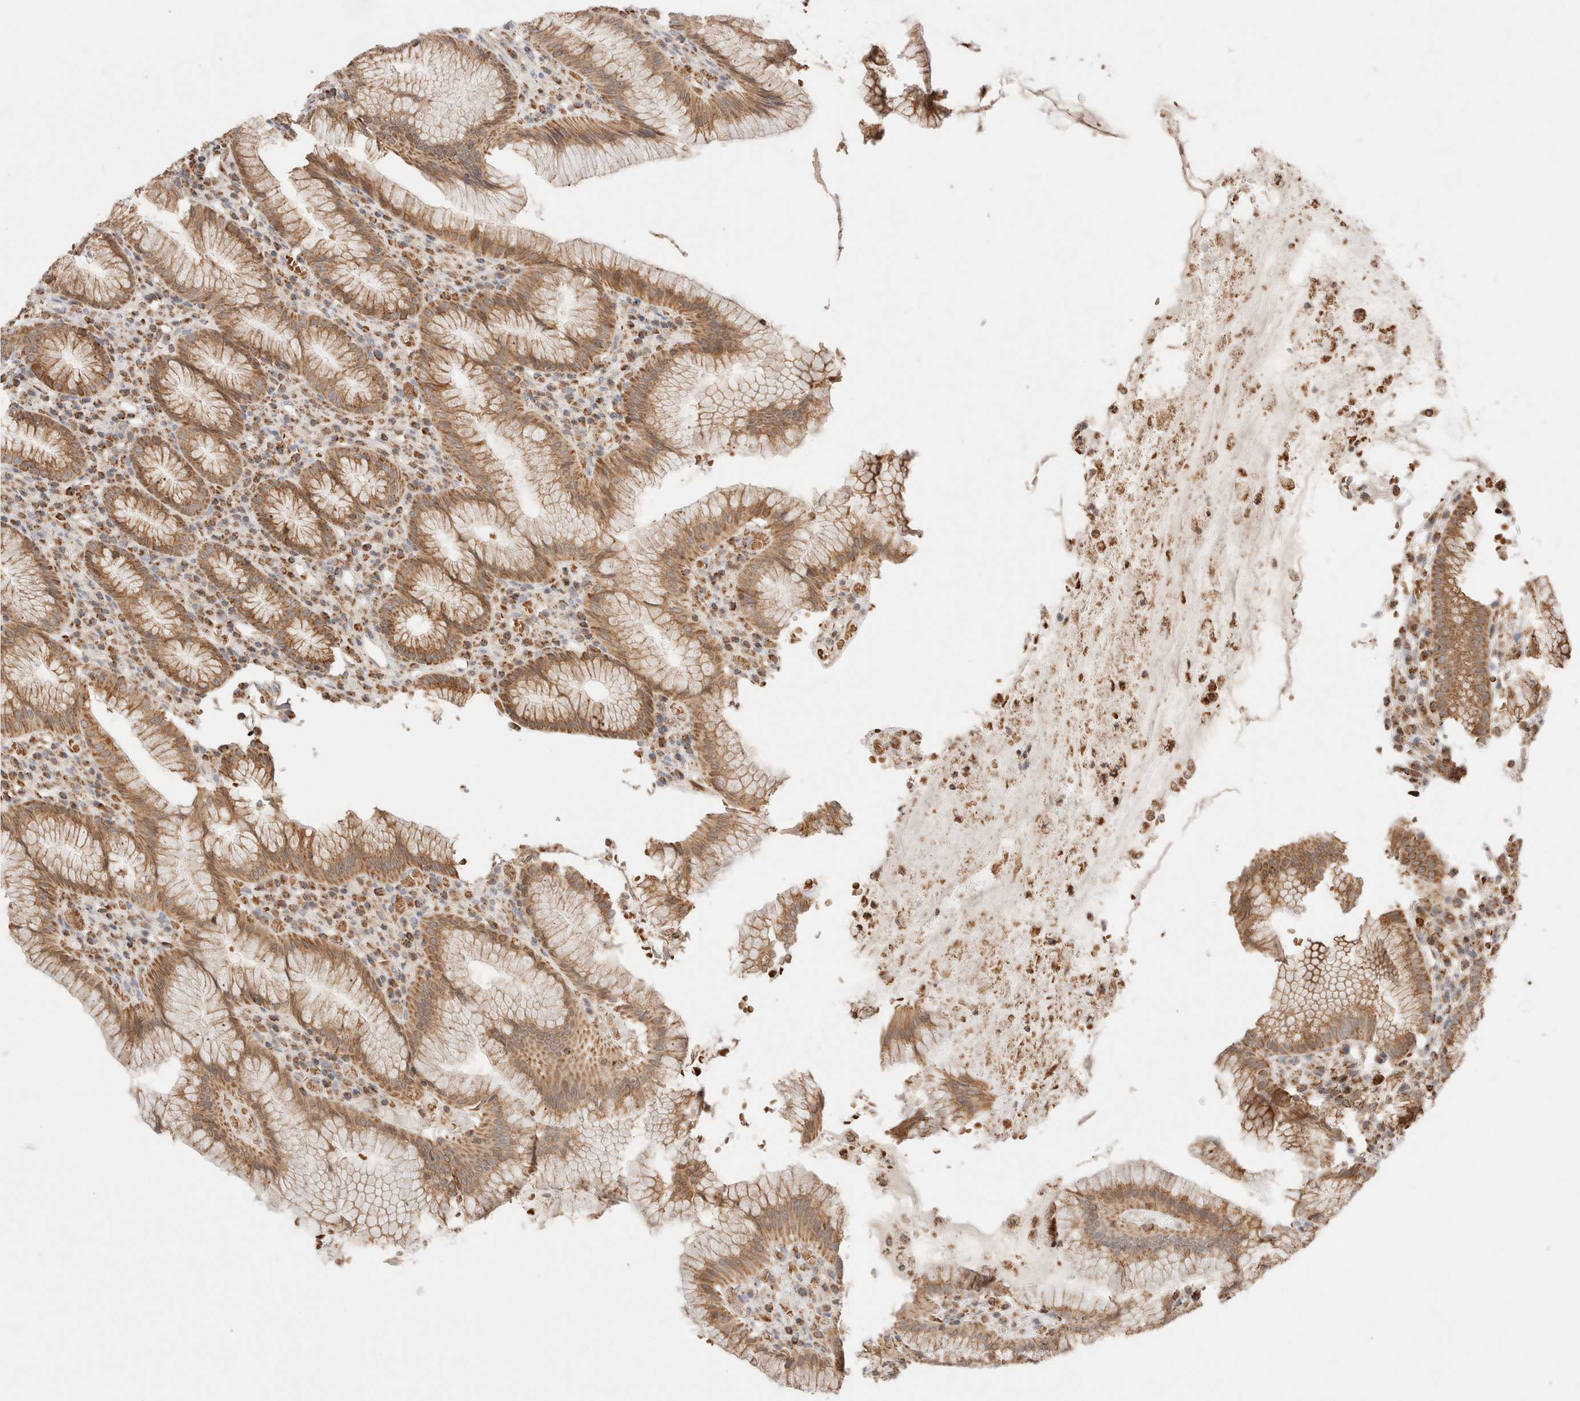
{"staining": {"intensity": "moderate", "quantity": ">75%", "location": "cytoplasmic/membranous"}, "tissue": "stomach", "cell_type": "Glandular cells", "image_type": "normal", "snomed": [{"axis": "morphology", "description": "Normal tissue, NOS"}, {"axis": "topography", "description": "Stomach"}], "caption": "Immunohistochemistry (IHC) photomicrograph of normal stomach stained for a protein (brown), which shows medium levels of moderate cytoplasmic/membranous positivity in about >75% of glandular cells.", "gene": "TMPPE", "patient": {"sex": "male", "age": 55}}